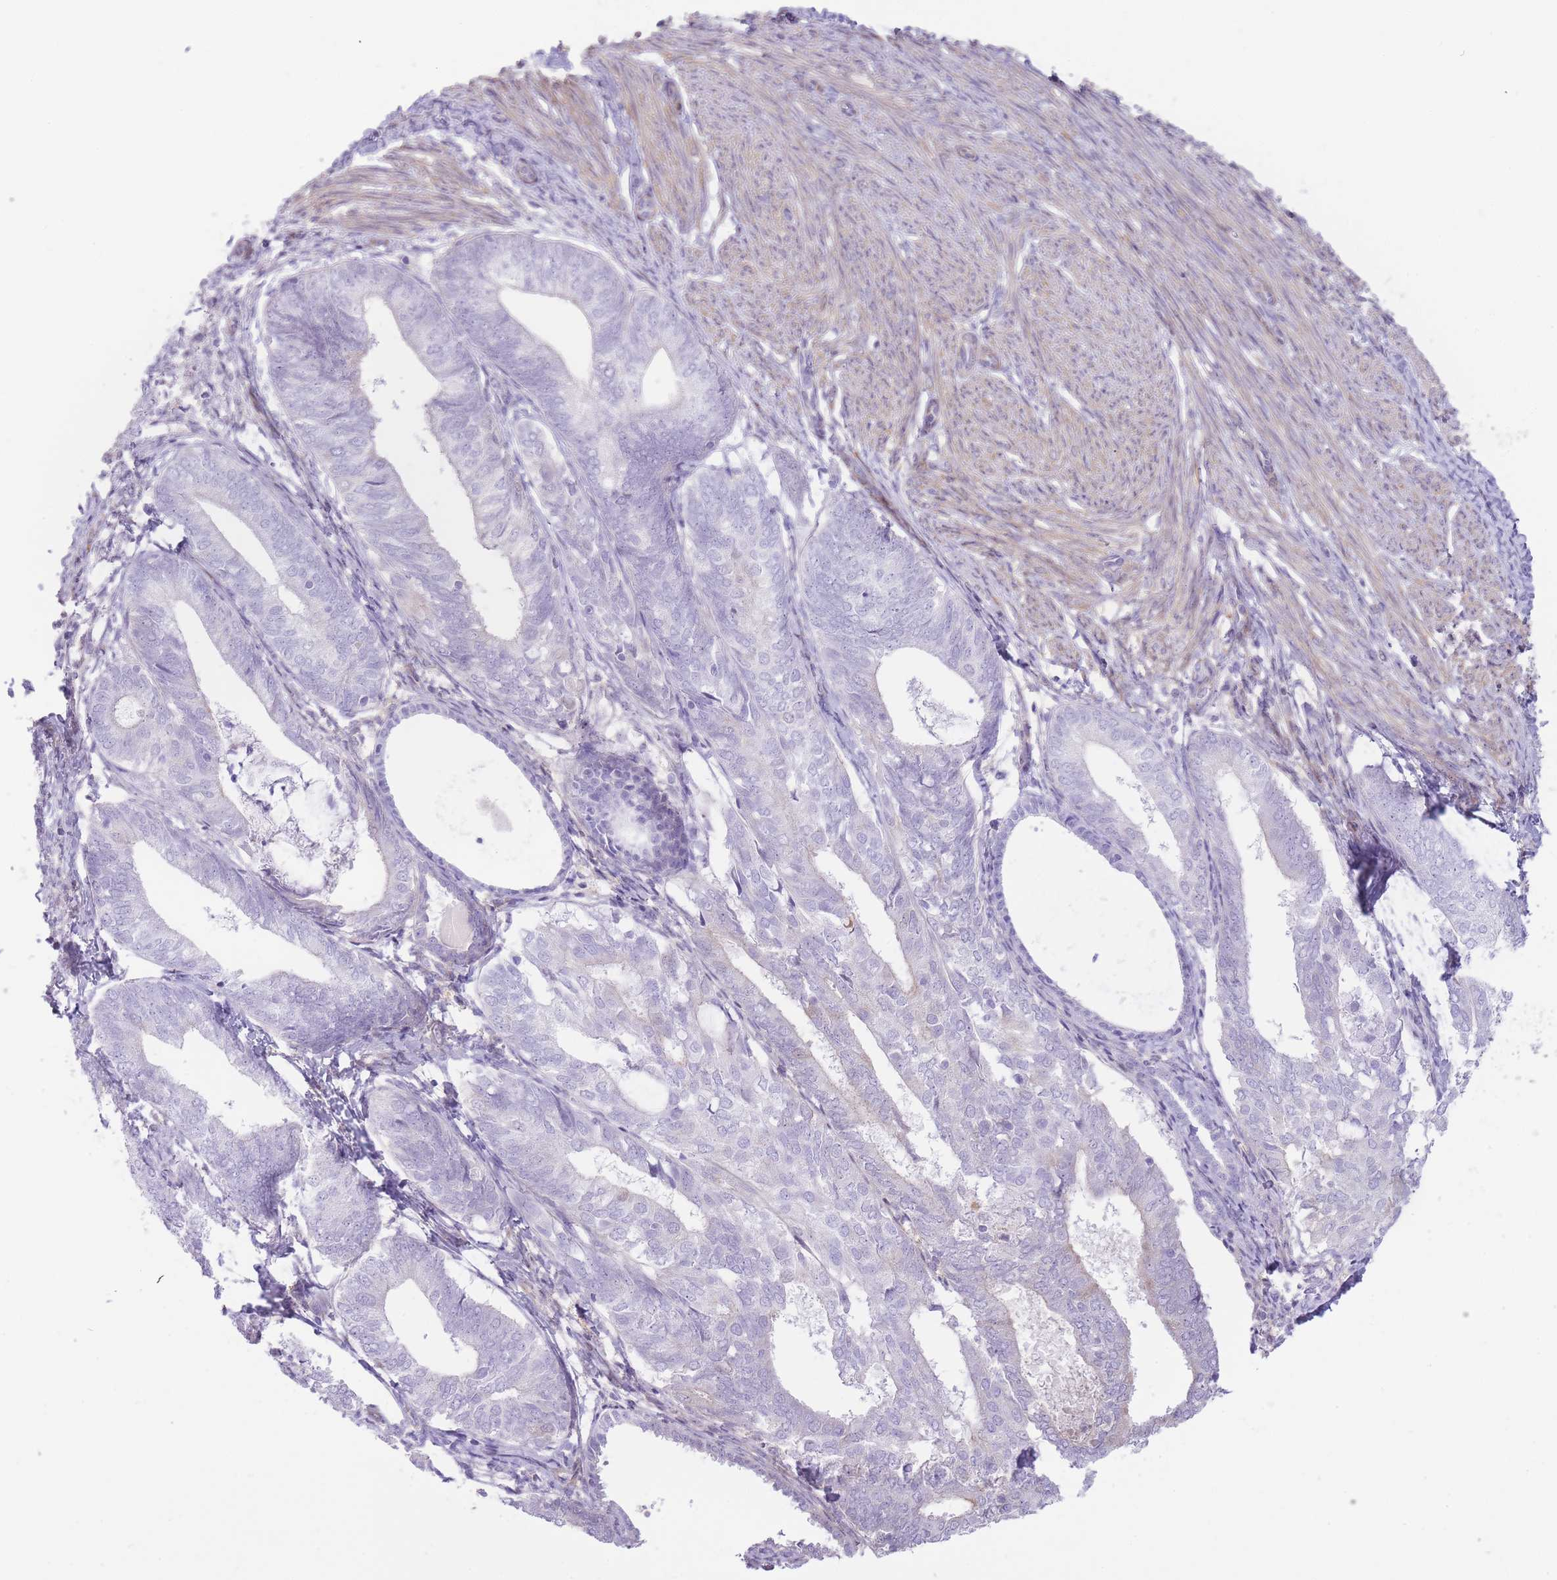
{"staining": {"intensity": "negative", "quantity": "none", "location": "none"}, "tissue": "endometrial cancer", "cell_type": "Tumor cells", "image_type": "cancer", "snomed": [{"axis": "morphology", "description": "Adenocarcinoma, NOS"}, {"axis": "topography", "description": "Endometrium"}], "caption": "An immunohistochemistry image of endometrial cancer (adenocarcinoma) is shown. There is no staining in tumor cells of endometrial cancer (adenocarcinoma).", "gene": "OR11H12", "patient": {"sex": "female", "age": 87}}